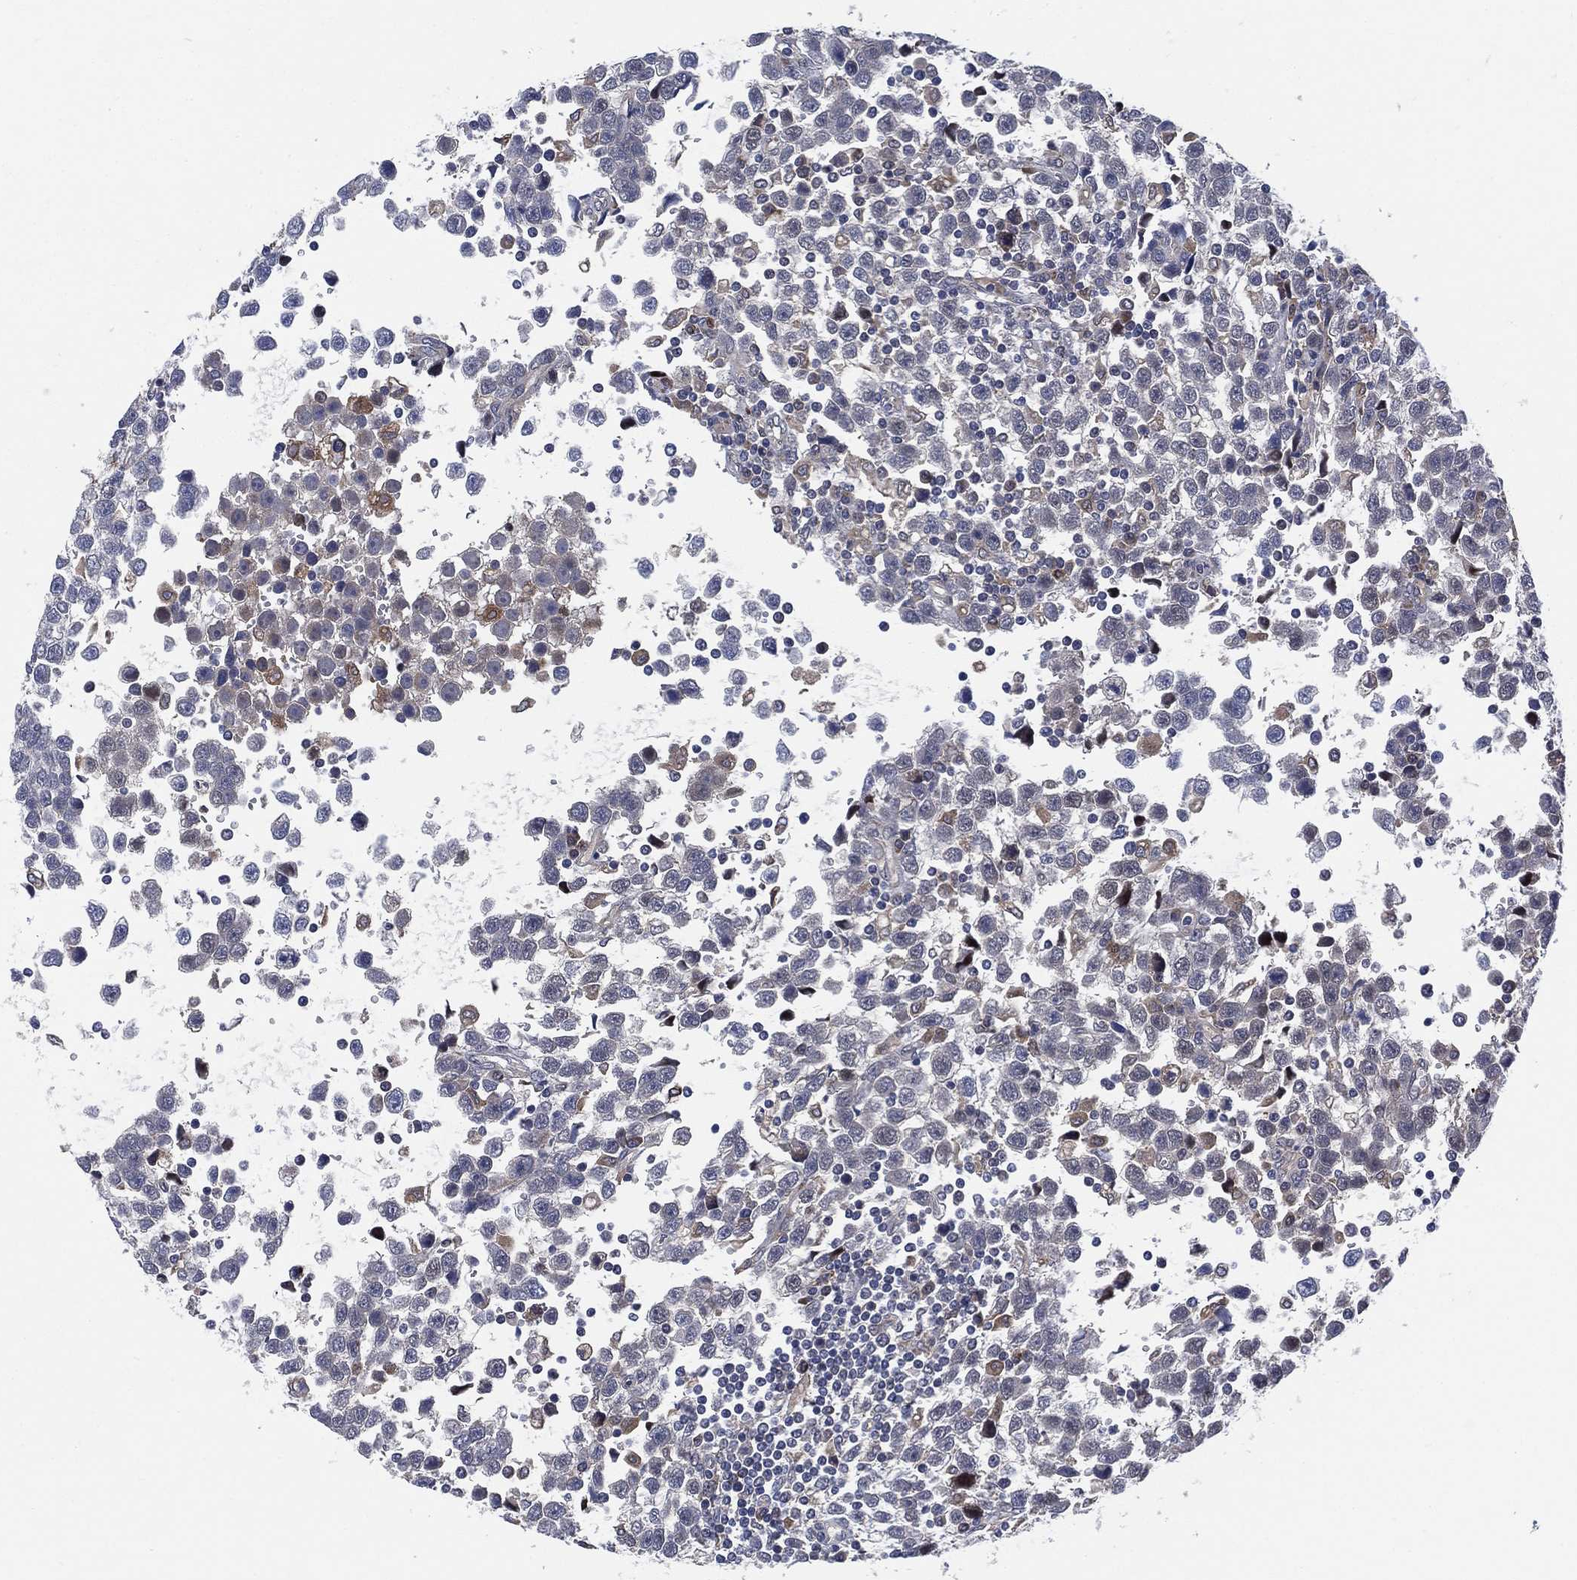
{"staining": {"intensity": "negative", "quantity": "none", "location": "none"}, "tissue": "testis cancer", "cell_type": "Tumor cells", "image_type": "cancer", "snomed": [{"axis": "morphology", "description": "Seminoma, NOS"}, {"axis": "topography", "description": "Testis"}], "caption": "IHC of testis seminoma shows no positivity in tumor cells.", "gene": "FES", "patient": {"sex": "male", "age": 34}}